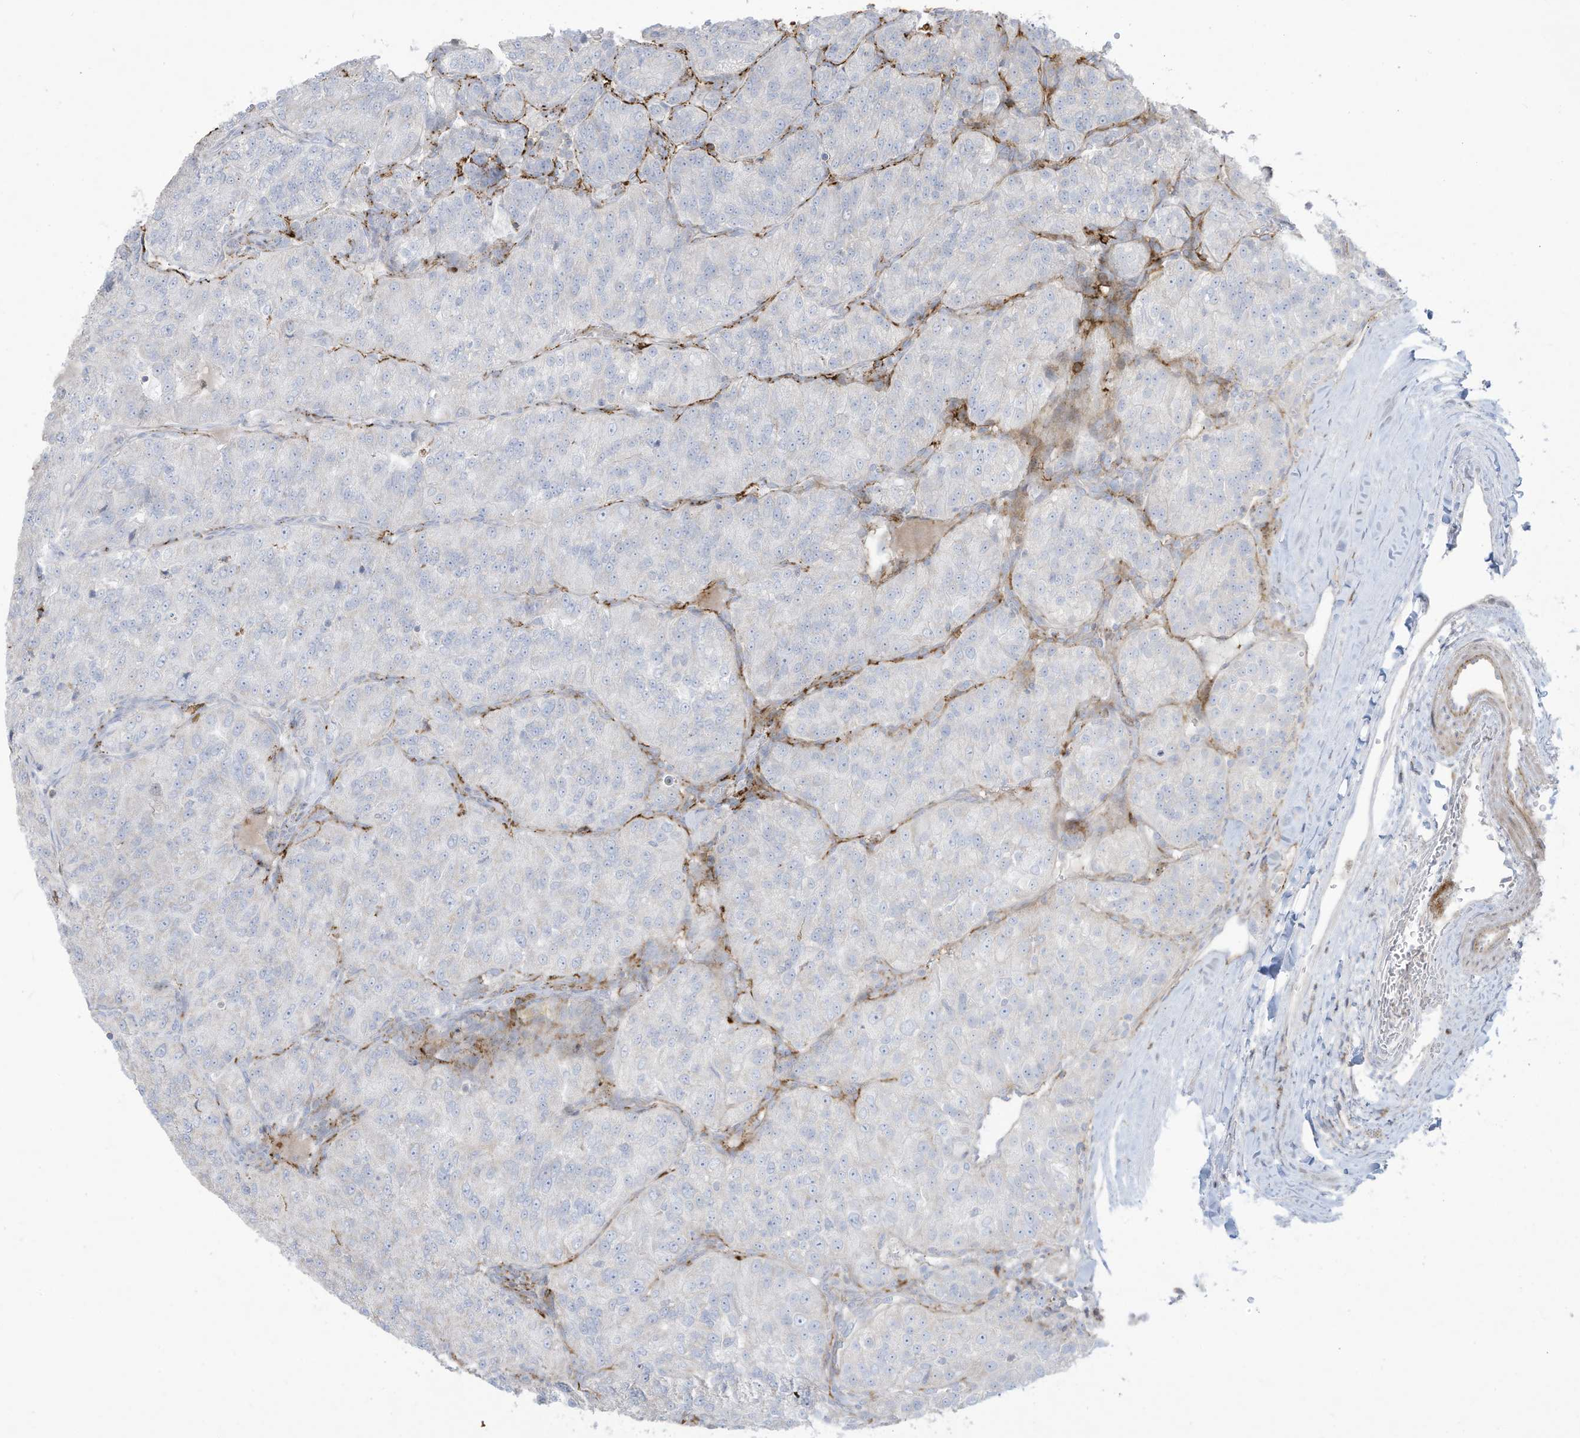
{"staining": {"intensity": "negative", "quantity": "none", "location": "none"}, "tissue": "renal cancer", "cell_type": "Tumor cells", "image_type": "cancer", "snomed": [{"axis": "morphology", "description": "Adenocarcinoma, NOS"}, {"axis": "topography", "description": "Kidney"}], "caption": "This image is of renal cancer stained with IHC to label a protein in brown with the nuclei are counter-stained blue. There is no expression in tumor cells.", "gene": "THNSL2", "patient": {"sex": "female", "age": 63}}